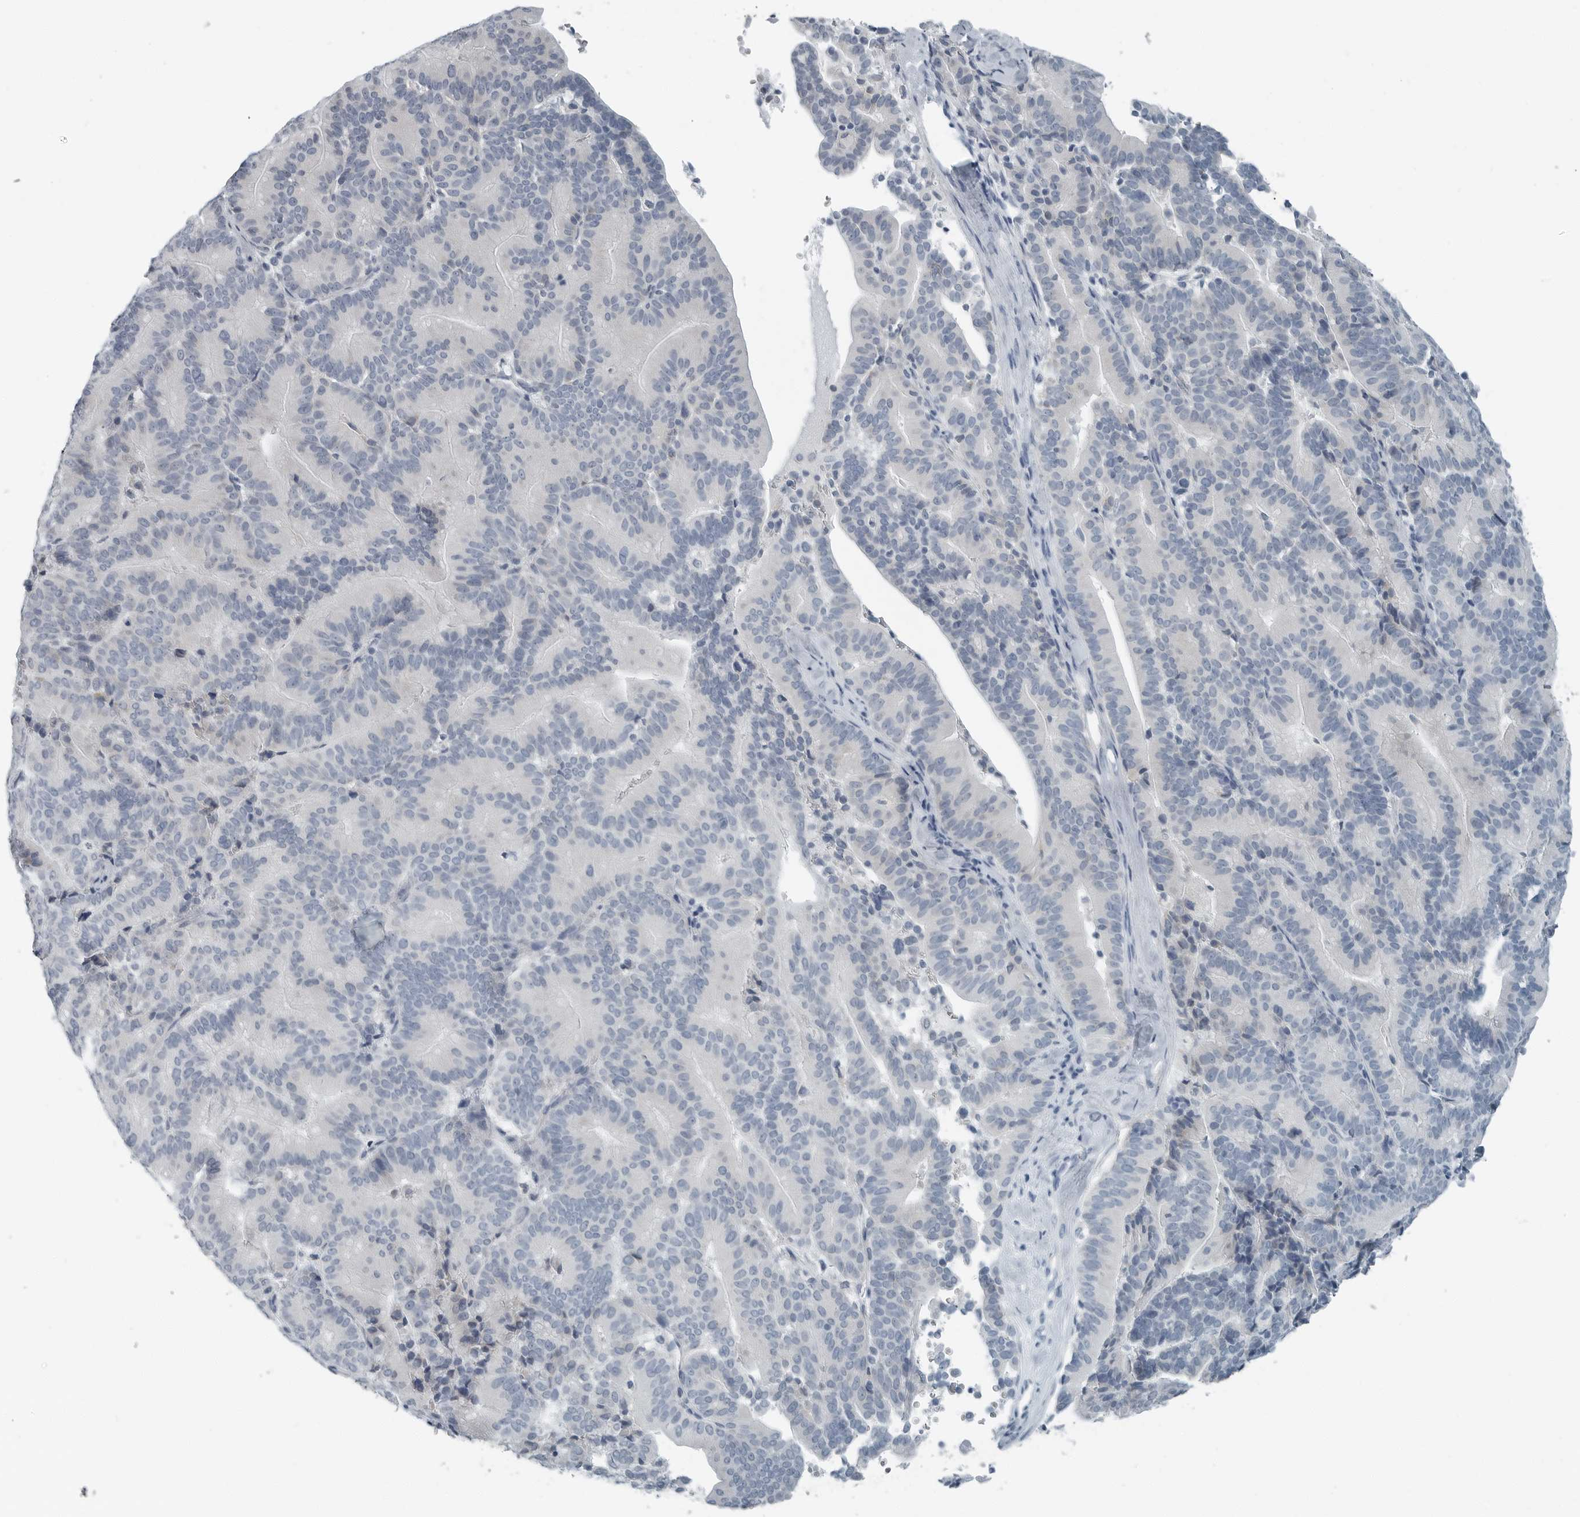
{"staining": {"intensity": "negative", "quantity": "none", "location": "none"}, "tissue": "liver cancer", "cell_type": "Tumor cells", "image_type": "cancer", "snomed": [{"axis": "morphology", "description": "Cholangiocarcinoma"}, {"axis": "topography", "description": "Liver"}], "caption": "An immunohistochemistry (IHC) histopathology image of liver cancer (cholangiocarcinoma) is shown. There is no staining in tumor cells of liver cancer (cholangiocarcinoma). (DAB IHC visualized using brightfield microscopy, high magnification).", "gene": "ZPBP2", "patient": {"sex": "female", "age": 75}}